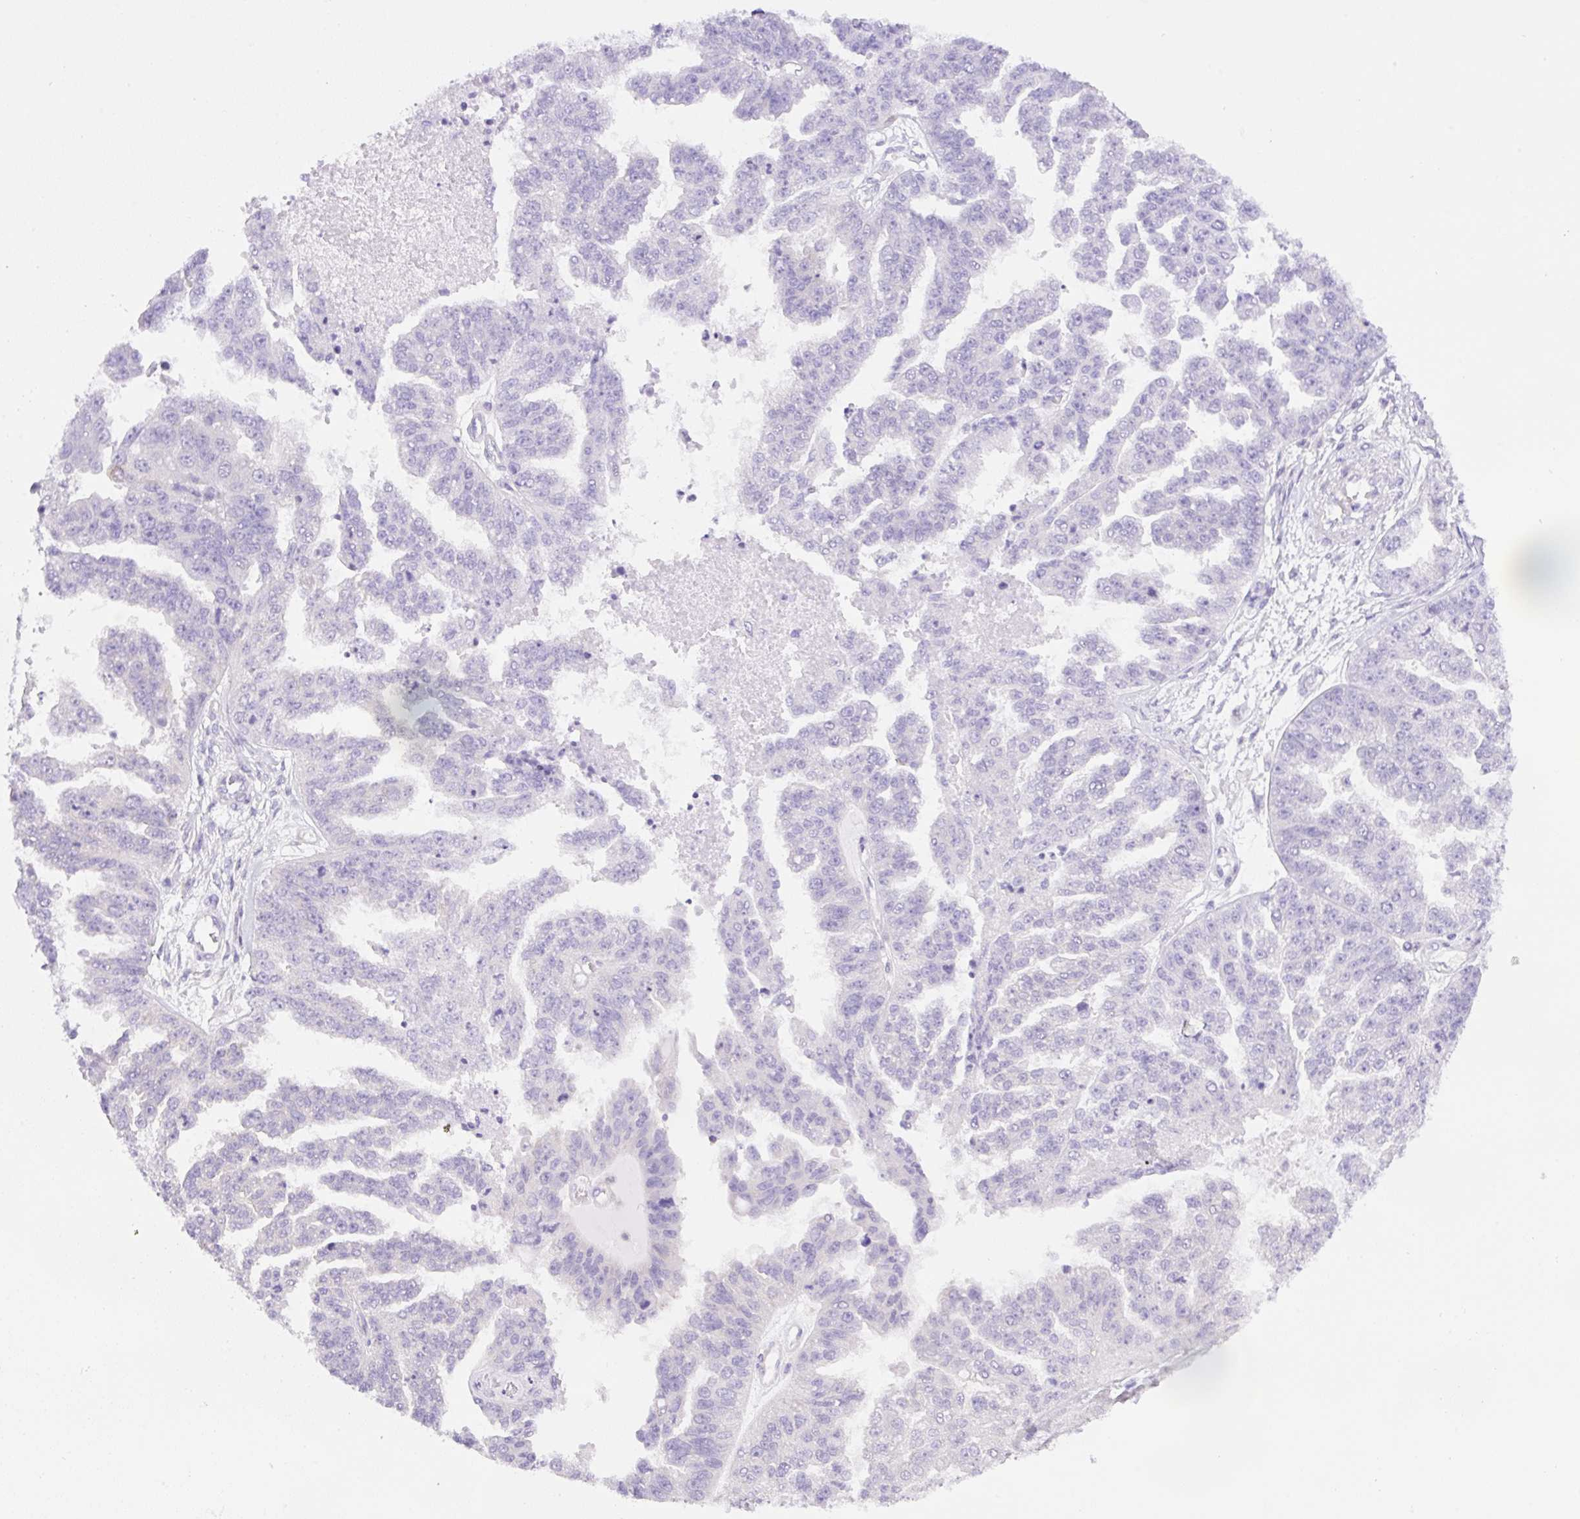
{"staining": {"intensity": "negative", "quantity": "none", "location": "none"}, "tissue": "ovarian cancer", "cell_type": "Tumor cells", "image_type": "cancer", "snomed": [{"axis": "morphology", "description": "Cystadenocarcinoma, serous, NOS"}, {"axis": "topography", "description": "Ovary"}], "caption": "Immunohistochemistry histopathology image of neoplastic tissue: ovarian cancer stained with DAB (3,3'-diaminobenzidine) exhibits no significant protein expression in tumor cells.", "gene": "CAMK2B", "patient": {"sex": "female", "age": 58}}